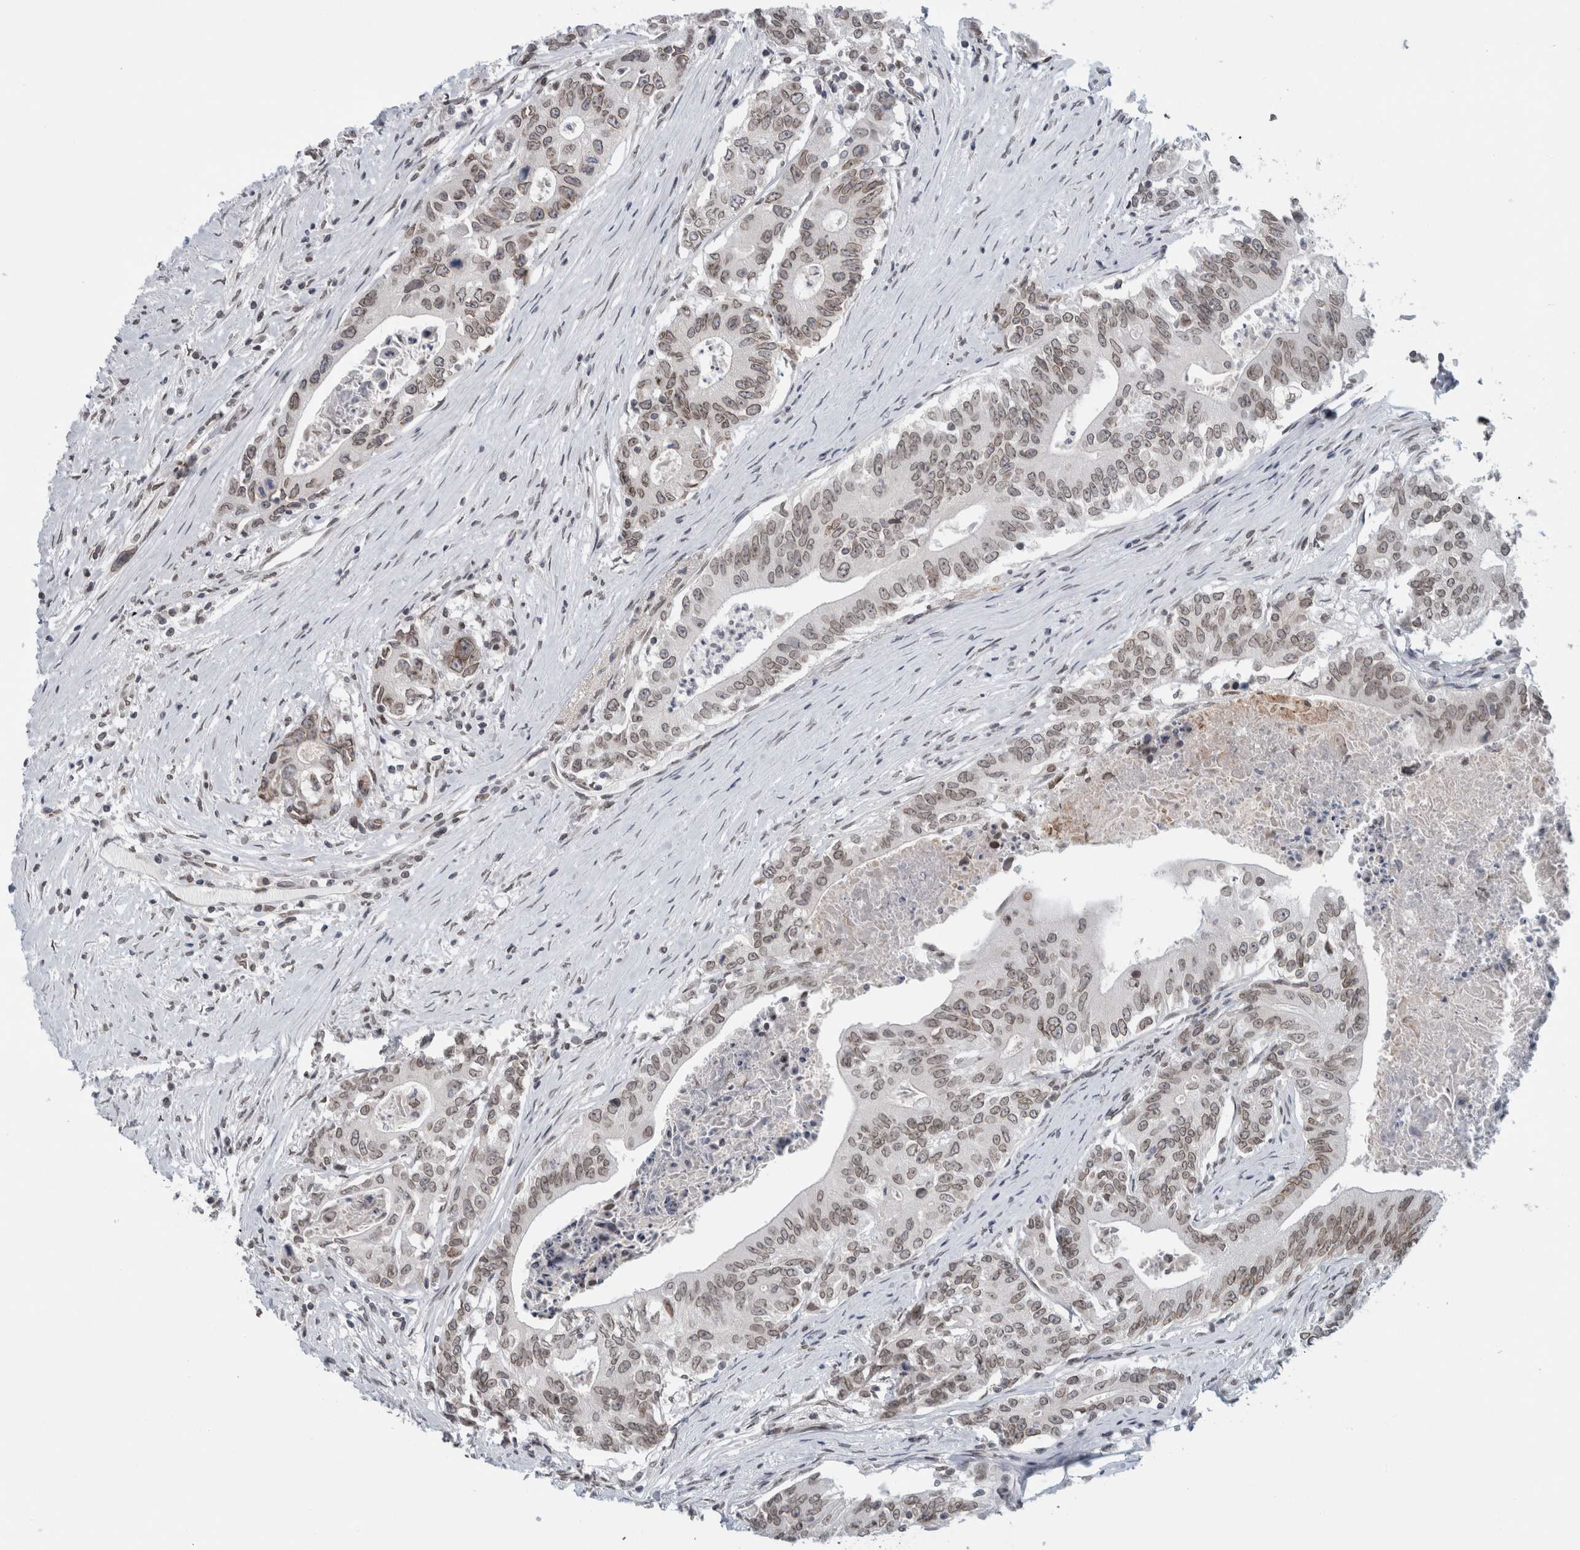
{"staining": {"intensity": "weak", "quantity": ">75%", "location": "cytoplasmic/membranous,nuclear"}, "tissue": "colorectal cancer", "cell_type": "Tumor cells", "image_type": "cancer", "snomed": [{"axis": "morphology", "description": "Adenocarcinoma, NOS"}, {"axis": "topography", "description": "Colon"}], "caption": "Human colorectal cancer (adenocarcinoma) stained for a protein (brown) exhibits weak cytoplasmic/membranous and nuclear positive positivity in approximately >75% of tumor cells.", "gene": "ZNF770", "patient": {"sex": "female", "age": 77}}